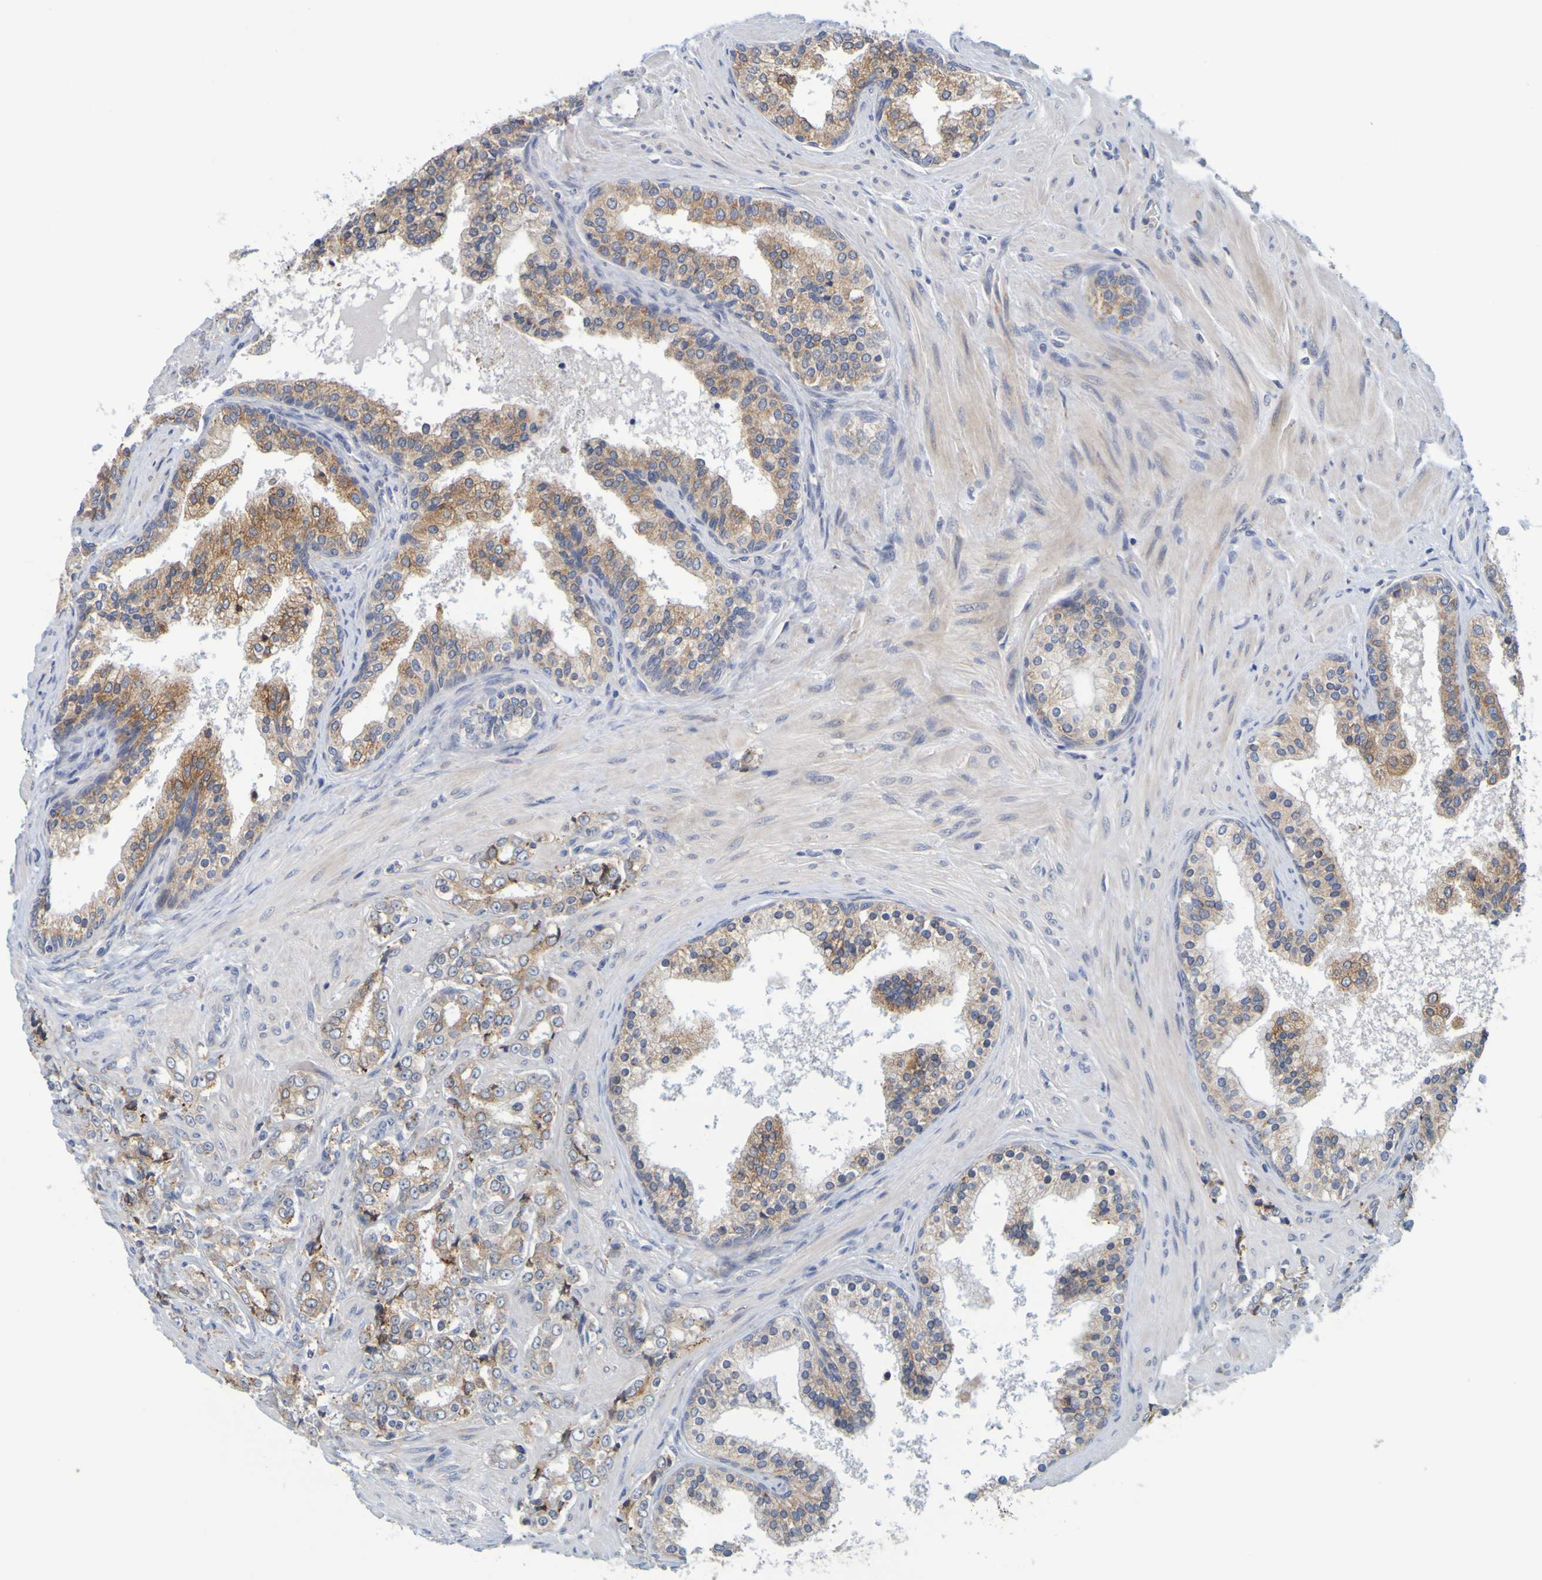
{"staining": {"intensity": "moderate", "quantity": ">75%", "location": "cytoplasmic/membranous"}, "tissue": "prostate cancer", "cell_type": "Tumor cells", "image_type": "cancer", "snomed": [{"axis": "morphology", "description": "Adenocarcinoma, Low grade"}, {"axis": "topography", "description": "Prostate"}], "caption": "DAB (3,3'-diaminobenzidine) immunohistochemical staining of adenocarcinoma (low-grade) (prostate) reveals moderate cytoplasmic/membranous protein expression in approximately >75% of tumor cells.", "gene": "SIL1", "patient": {"sex": "male", "age": 60}}